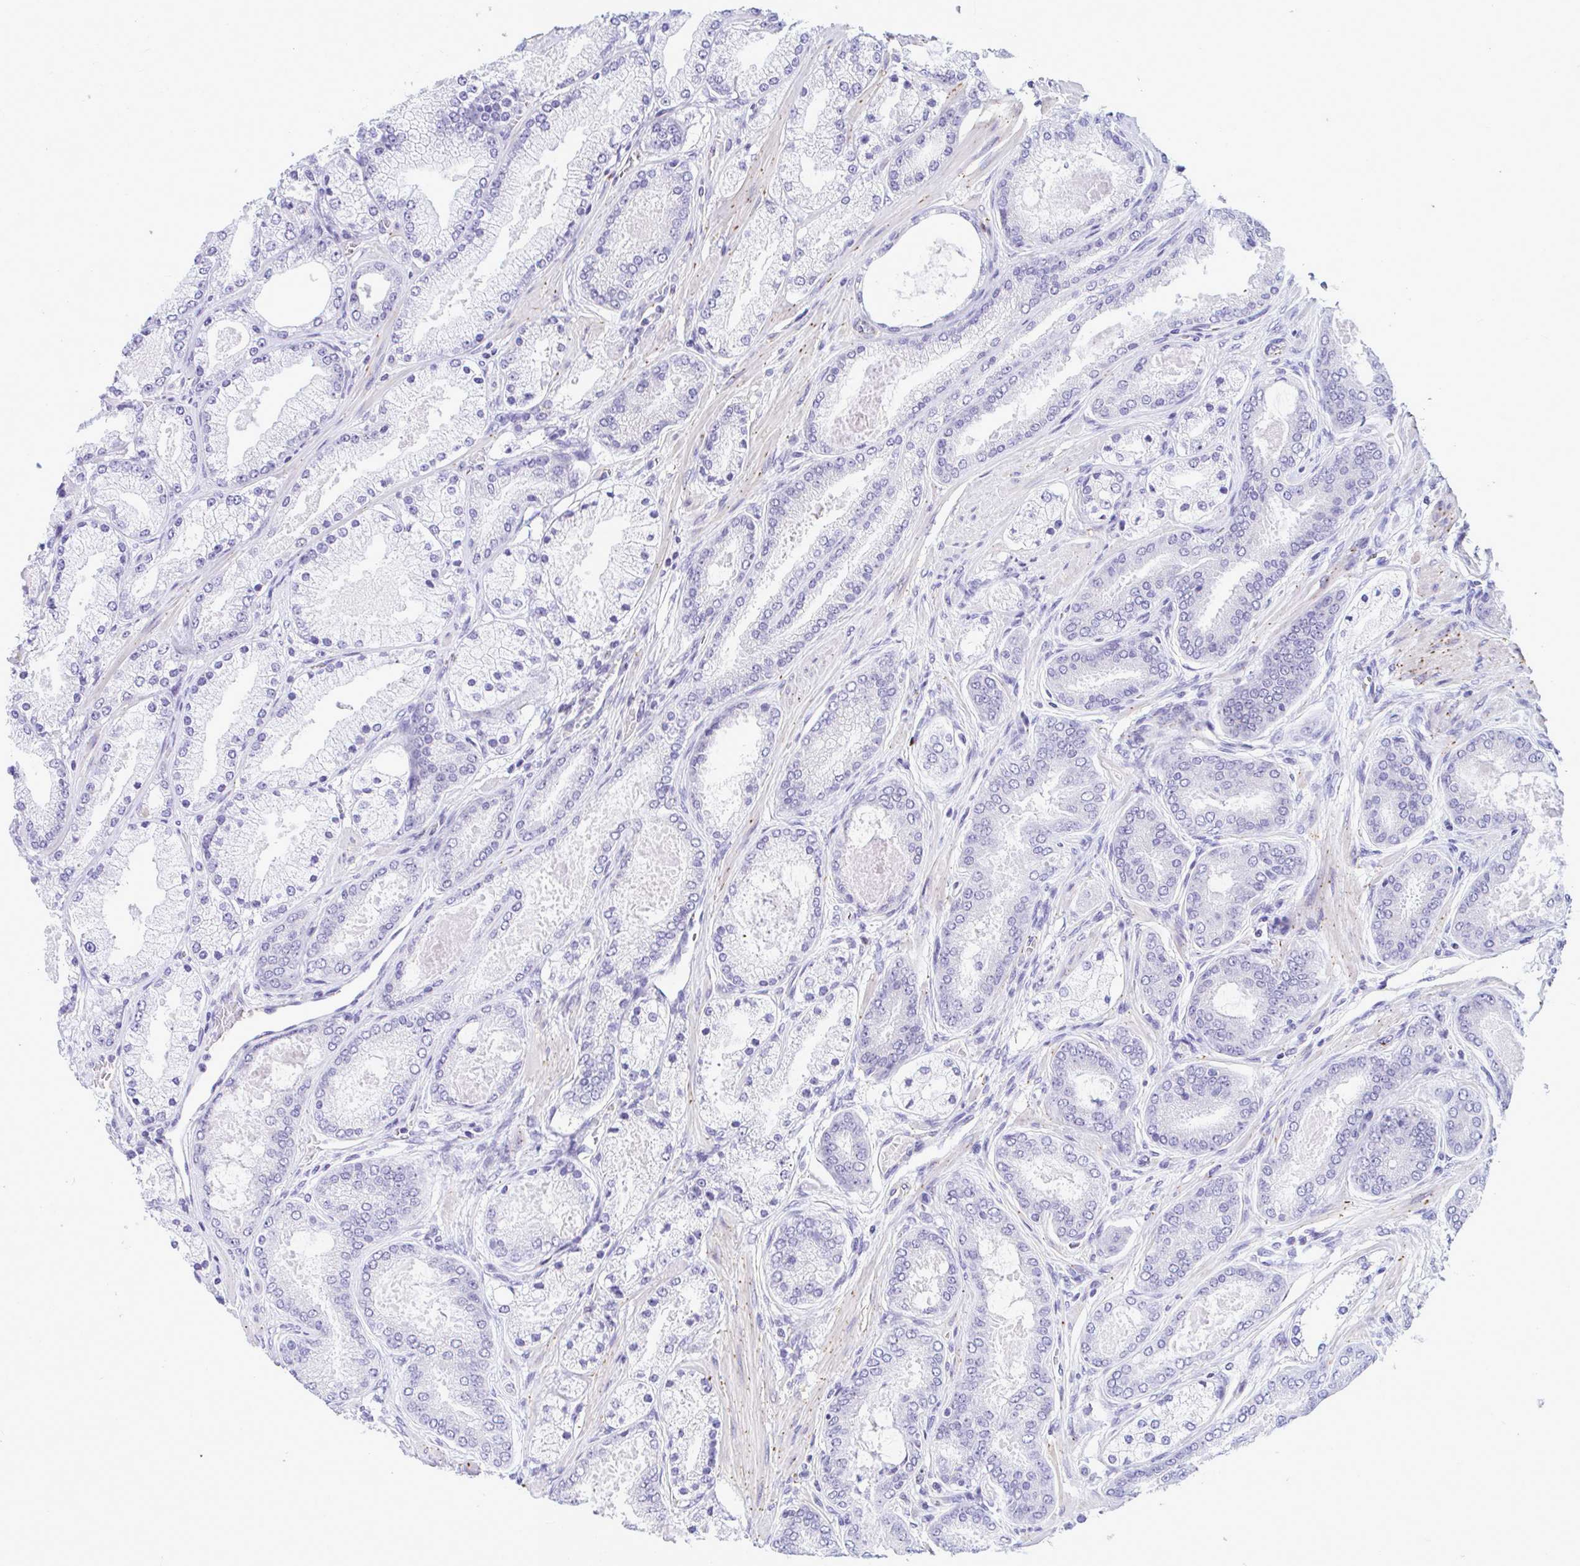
{"staining": {"intensity": "negative", "quantity": "none", "location": "none"}, "tissue": "prostate cancer", "cell_type": "Tumor cells", "image_type": "cancer", "snomed": [{"axis": "morphology", "description": "Adenocarcinoma, High grade"}, {"axis": "topography", "description": "Prostate"}], "caption": "DAB immunohistochemical staining of human prostate cancer demonstrates no significant positivity in tumor cells.", "gene": "SLC25A51", "patient": {"sex": "male", "age": 63}}